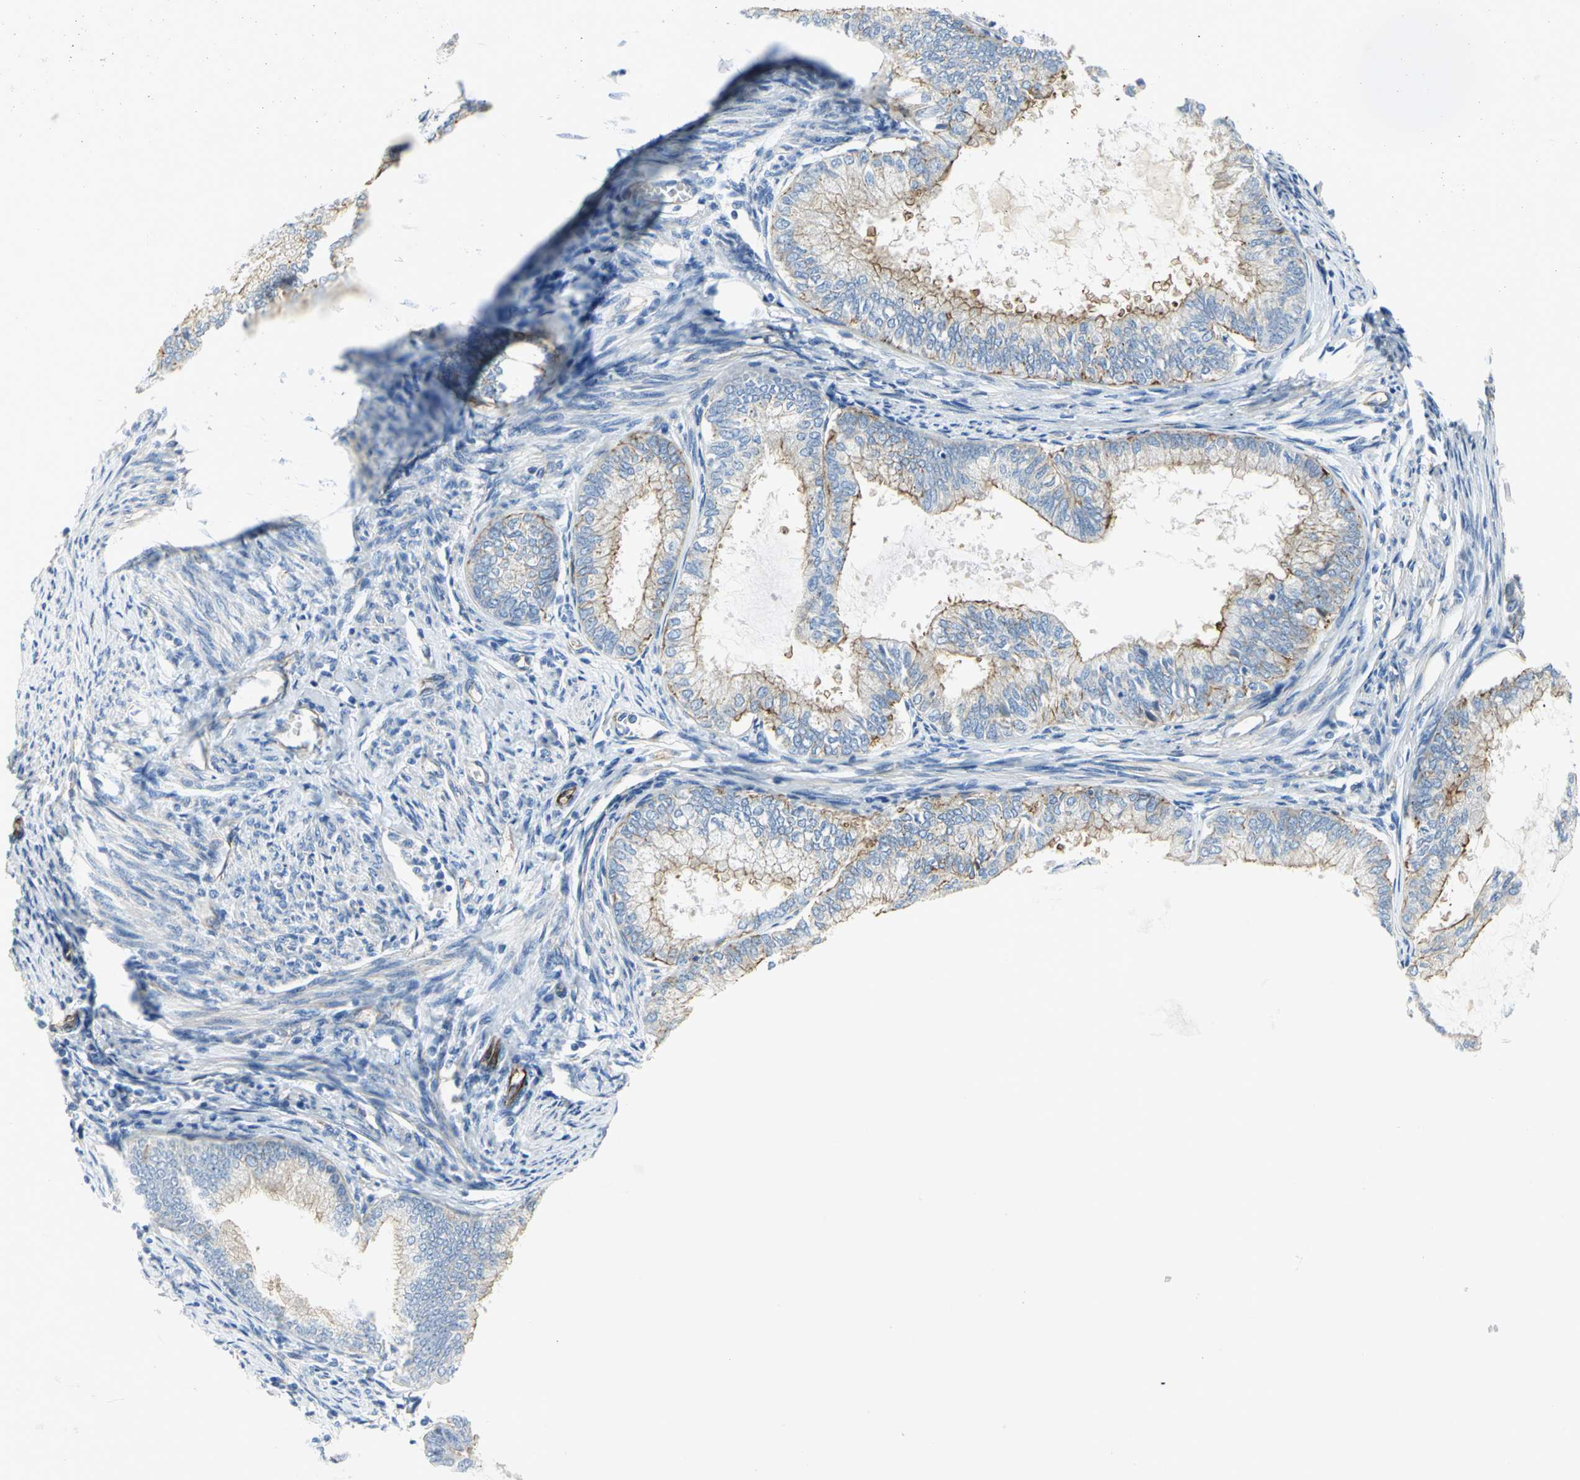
{"staining": {"intensity": "moderate", "quantity": "25%-75%", "location": "cytoplasmic/membranous"}, "tissue": "endometrial cancer", "cell_type": "Tumor cells", "image_type": "cancer", "snomed": [{"axis": "morphology", "description": "Adenocarcinoma, NOS"}, {"axis": "topography", "description": "Endometrium"}], "caption": "Tumor cells exhibit medium levels of moderate cytoplasmic/membranous expression in approximately 25%-75% of cells in human adenocarcinoma (endometrial). The staining was performed using DAB (3,3'-diaminobenzidine) to visualize the protein expression in brown, while the nuclei were stained in blue with hematoxylin (Magnification: 20x).", "gene": "FLNB", "patient": {"sex": "female", "age": 86}}